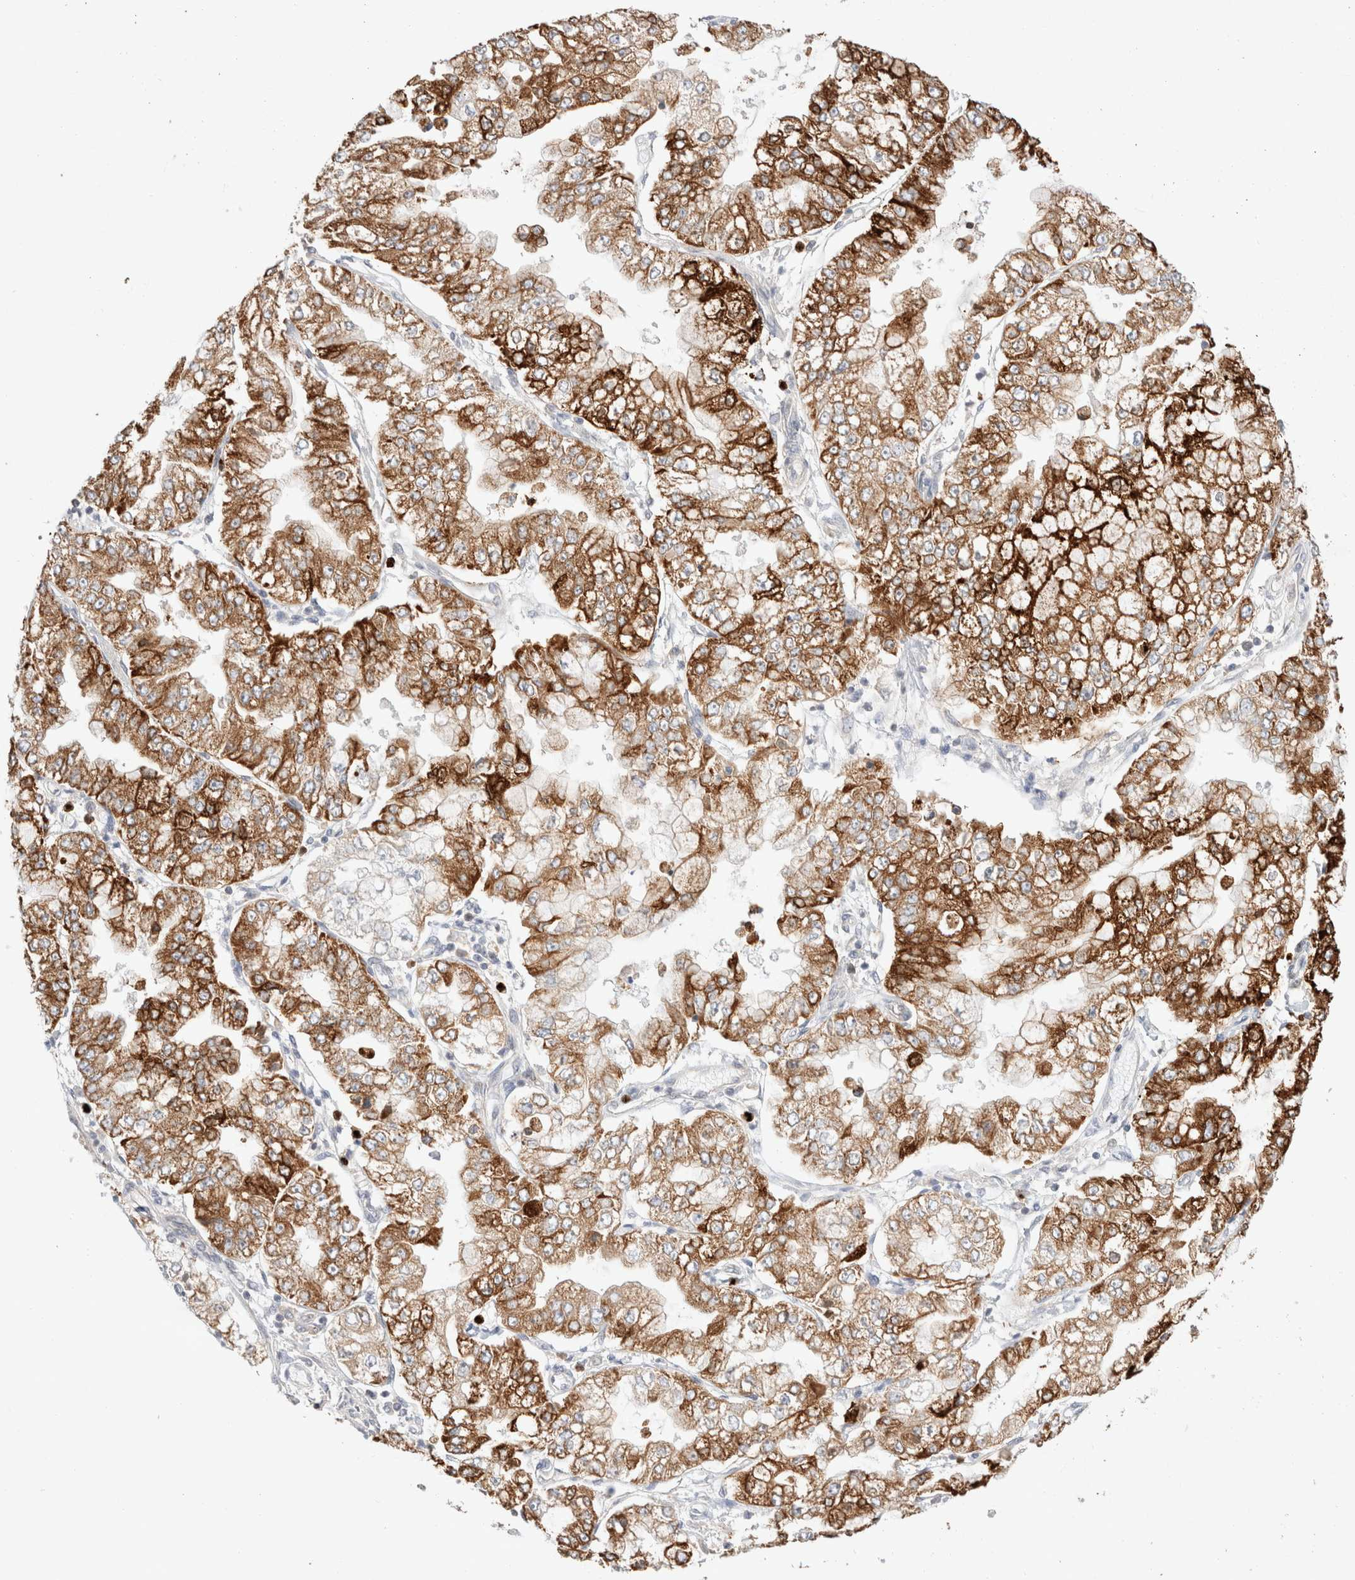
{"staining": {"intensity": "strong", "quantity": ">75%", "location": "cytoplasmic/membranous"}, "tissue": "stomach cancer", "cell_type": "Tumor cells", "image_type": "cancer", "snomed": [{"axis": "morphology", "description": "Adenocarcinoma, NOS"}, {"axis": "topography", "description": "Stomach"}], "caption": "Immunohistochemistry (IHC) staining of stomach cancer, which reveals high levels of strong cytoplasmic/membranous positivity in approximately >75% of tumor cells indicating strong cytoplasmic/membranous protein positivity. The staining was performed using DAB (brown) for protein detection and nuclei were counterstained in hematoxylin (blue).", "gene": "TRIM41", "patient": {"sex": "male", "age": 76}}